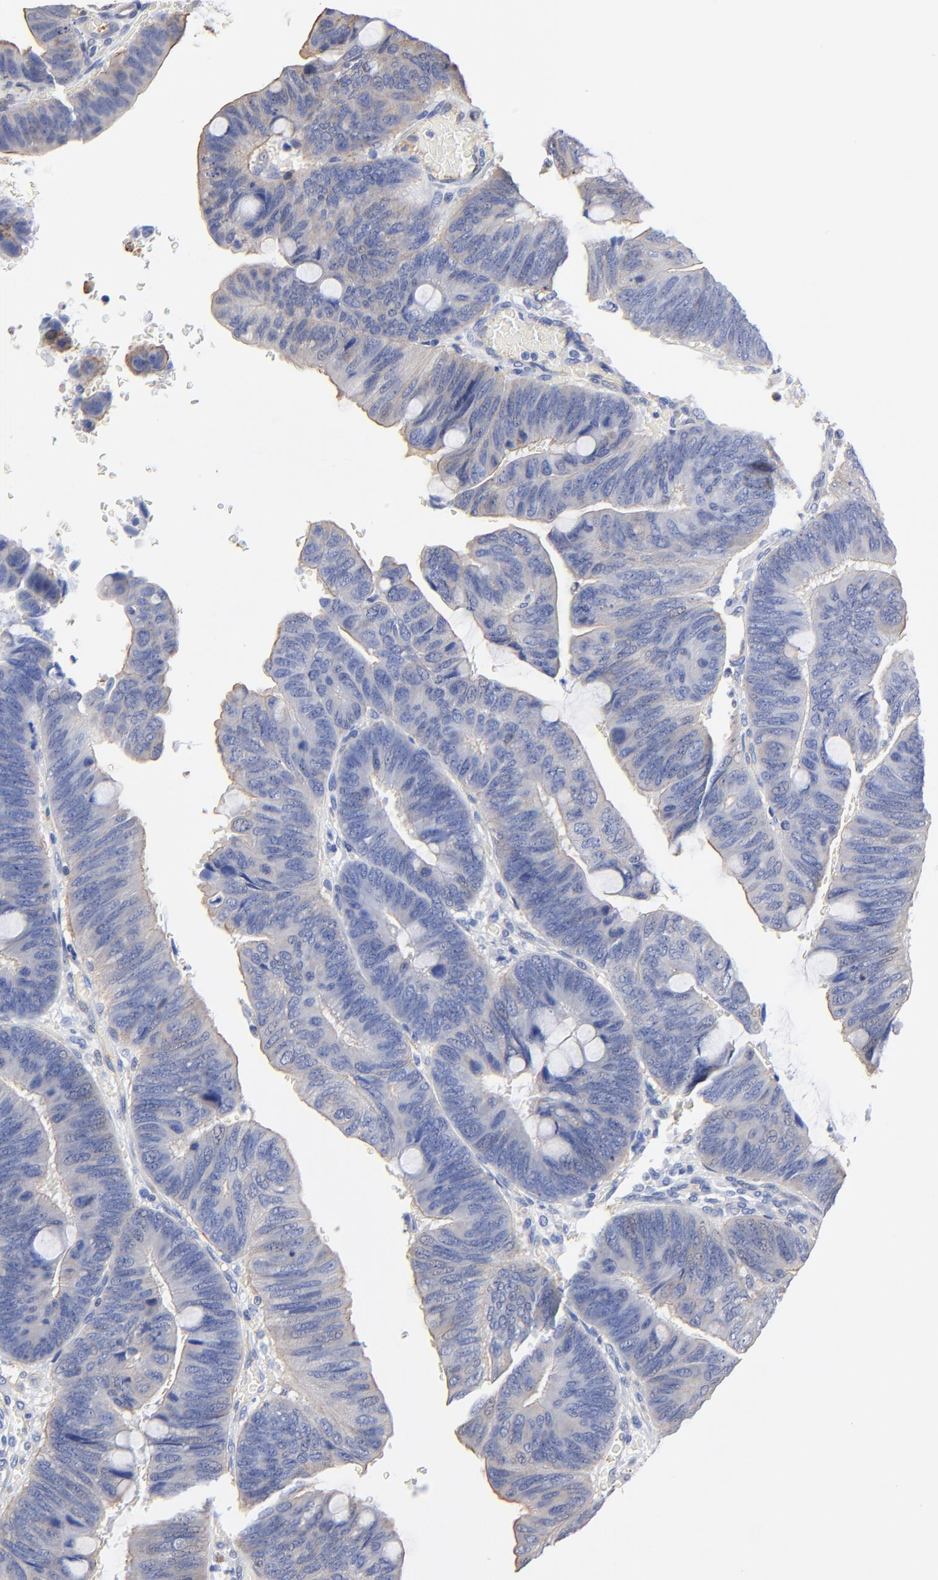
{"staining": {"intensity": "negative", "quantity": "none", "location": "none"}, "tissue": "colorectal cancer", "cell_type": "Tumor cells", "image_type": "cancer", "snomed": [{"axis": "morphology", "description": "Normal tissue, NOS"}, {"axis": "morphology", "description": "Adenocarcinoma, NOS"}, {"axis": "topography", "description": "Rectum"}], "caption": "Human adenocarcinoma (colorectal) stained for a protein using IHC shows no positivity in tumor cells.", "gene": "TAGLN2", "patient": {"sex": "male", "age": 92}}